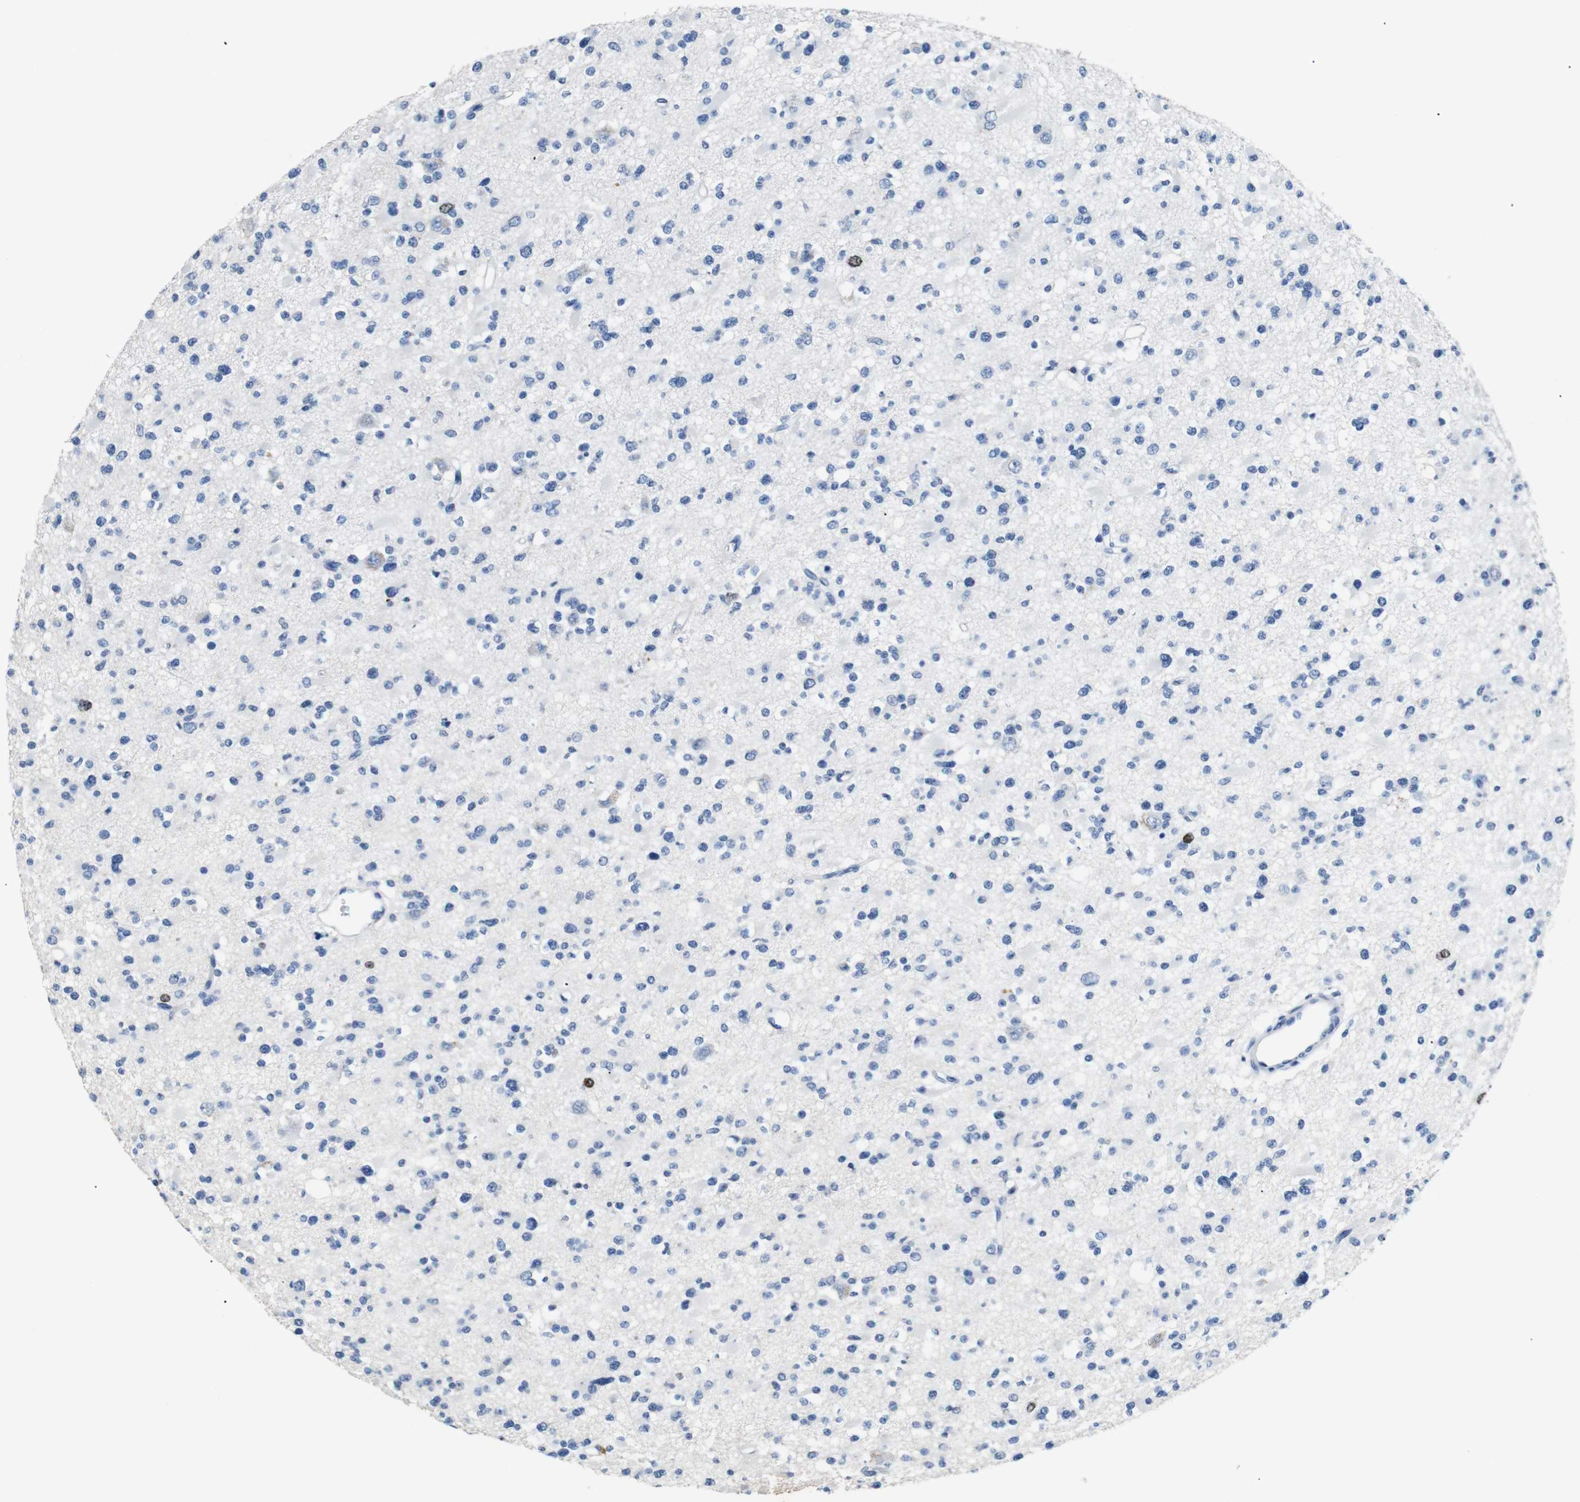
{"staining": {"intensity": "moderate", "quantity": "<25%", "location": "nuclear"}, "tissue": "glioma", "cell_type": "Tumor cells", "image_type": "cancer", "snomed": [{"axis": "morphology", "description": "Glioma, malignant, Low grade"}, {"axis": "topography", "description": "Brain"}], "caption": "Glioma stained for a protein displays moderate nuclear positivity in tumor cells.", "gene": "INCENP", "patient": {"sex": "female", "age": 22}}